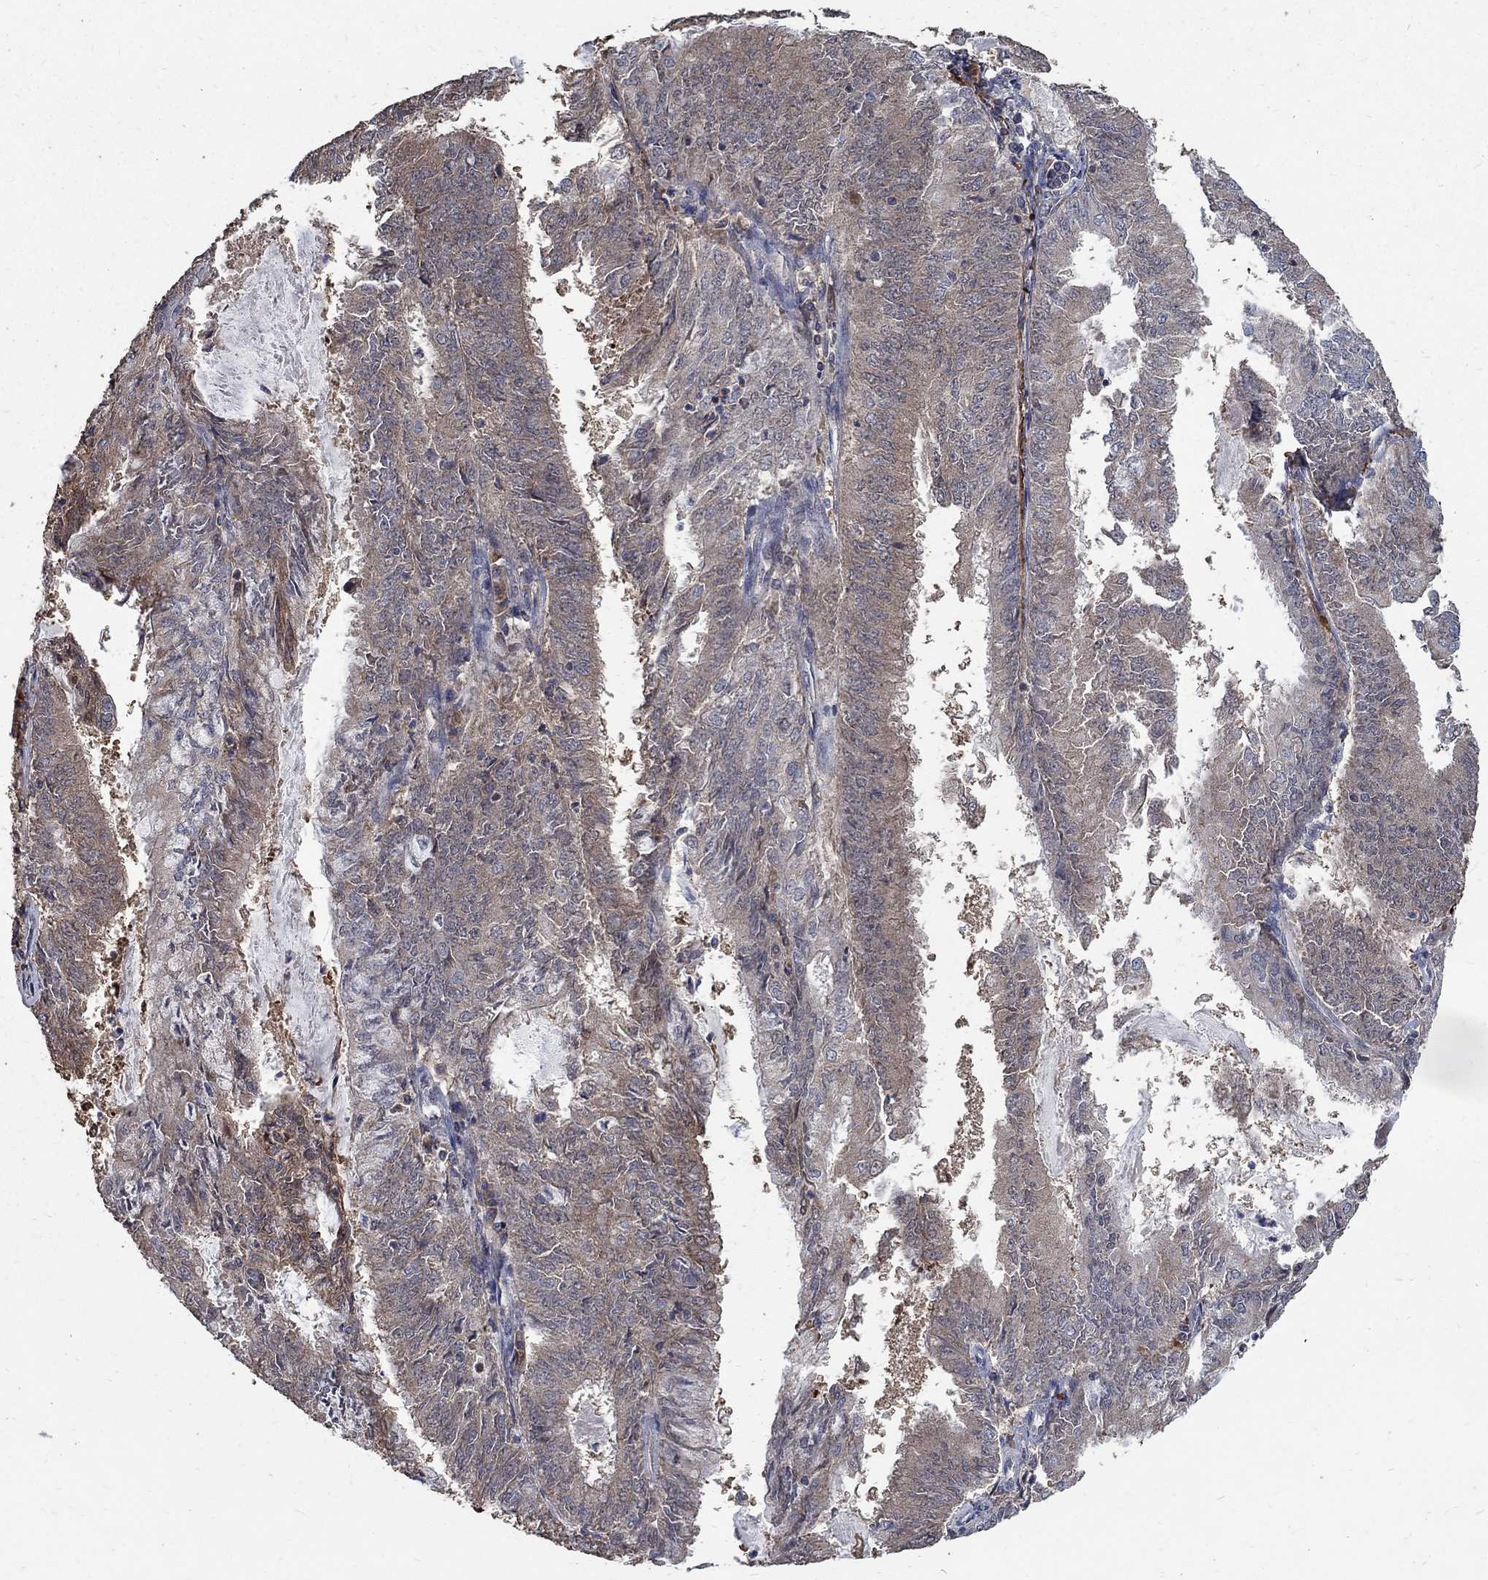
{"staining": {"intensity": "weak", "quantity": "25%-75%", "location": "cytoplasmic/membranous"}, "tissue": "endometrial cancer", "cell_type": "Tumor cells", "image_type": "cancer", "snomed": [{"axis": "morphology", "description": "Adenocarcinoma, NOS"}, {"axis": "topography", "description": "Endometrium"}], "caption": "Human endometrial cancer stained with a brown dye demonstrates weak cytoplasmic/membranous positive expression in about 25%-75% of tumor cells.", "gene": "C17orf75", "patient": {"sex": "female", "age": 57}}